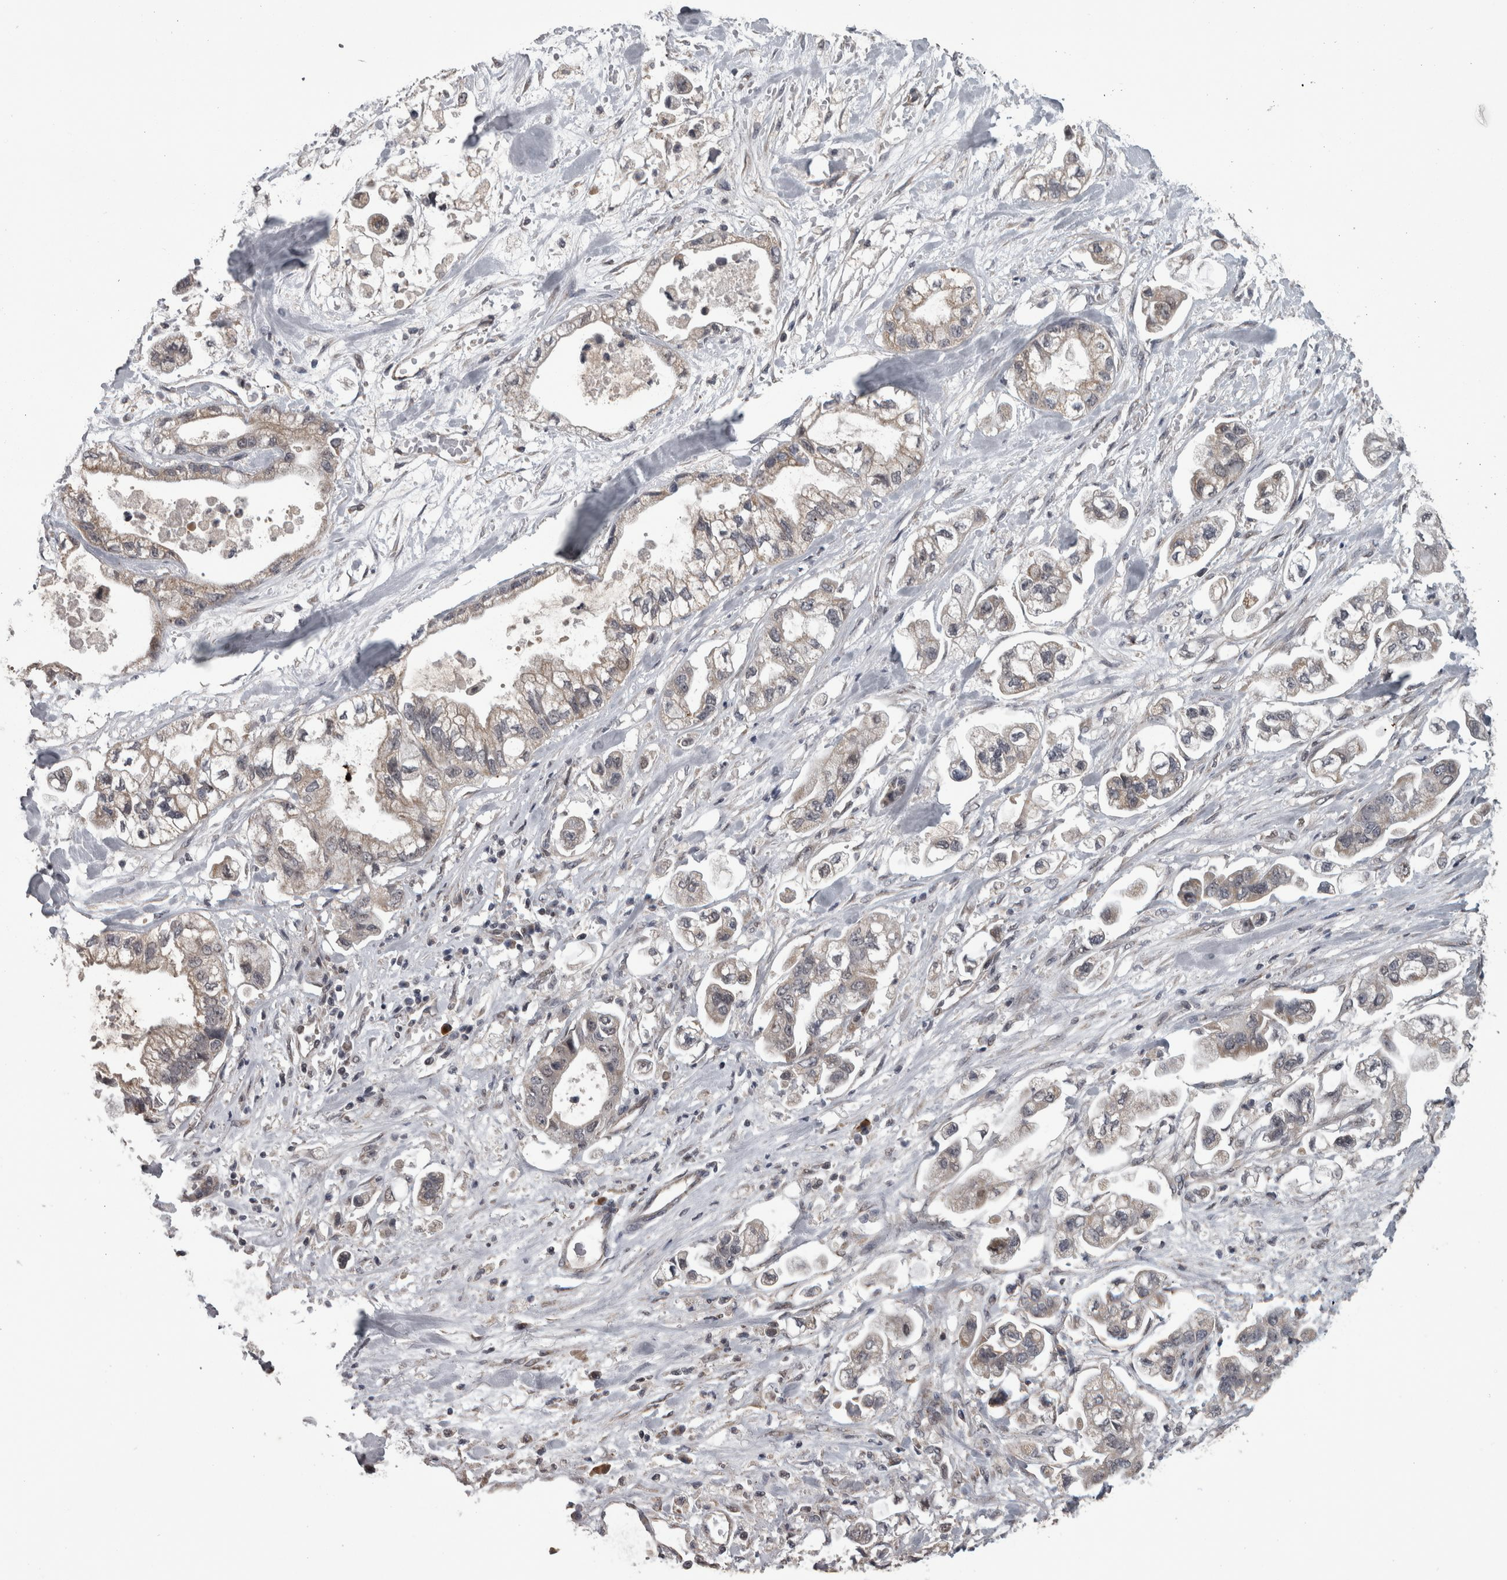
{"staining": {"intensity": "weak", "quantity": "25%-75%", "location": "cytoplasmic/membranous"}, "tissue": "stomach cancer", "cell_type": "Tumor cells", "image_type": "cancer", "snomed": [{"axis": "morphology", "description": "Normal tissue, NOS"}, {"axis": "morphology", "description": "Adenocarcinoma, NOS"}, {"axis": "topography", "description": "Stomach"}], "caption": "Protein analysis of adenocarcinoma (stomach) tissue displays weak cytoplasmic/membranous staining in approximately 25%-75% of tumor cells.", "gene": "DBT", "patient": {"sex": "male", "age": 62}}